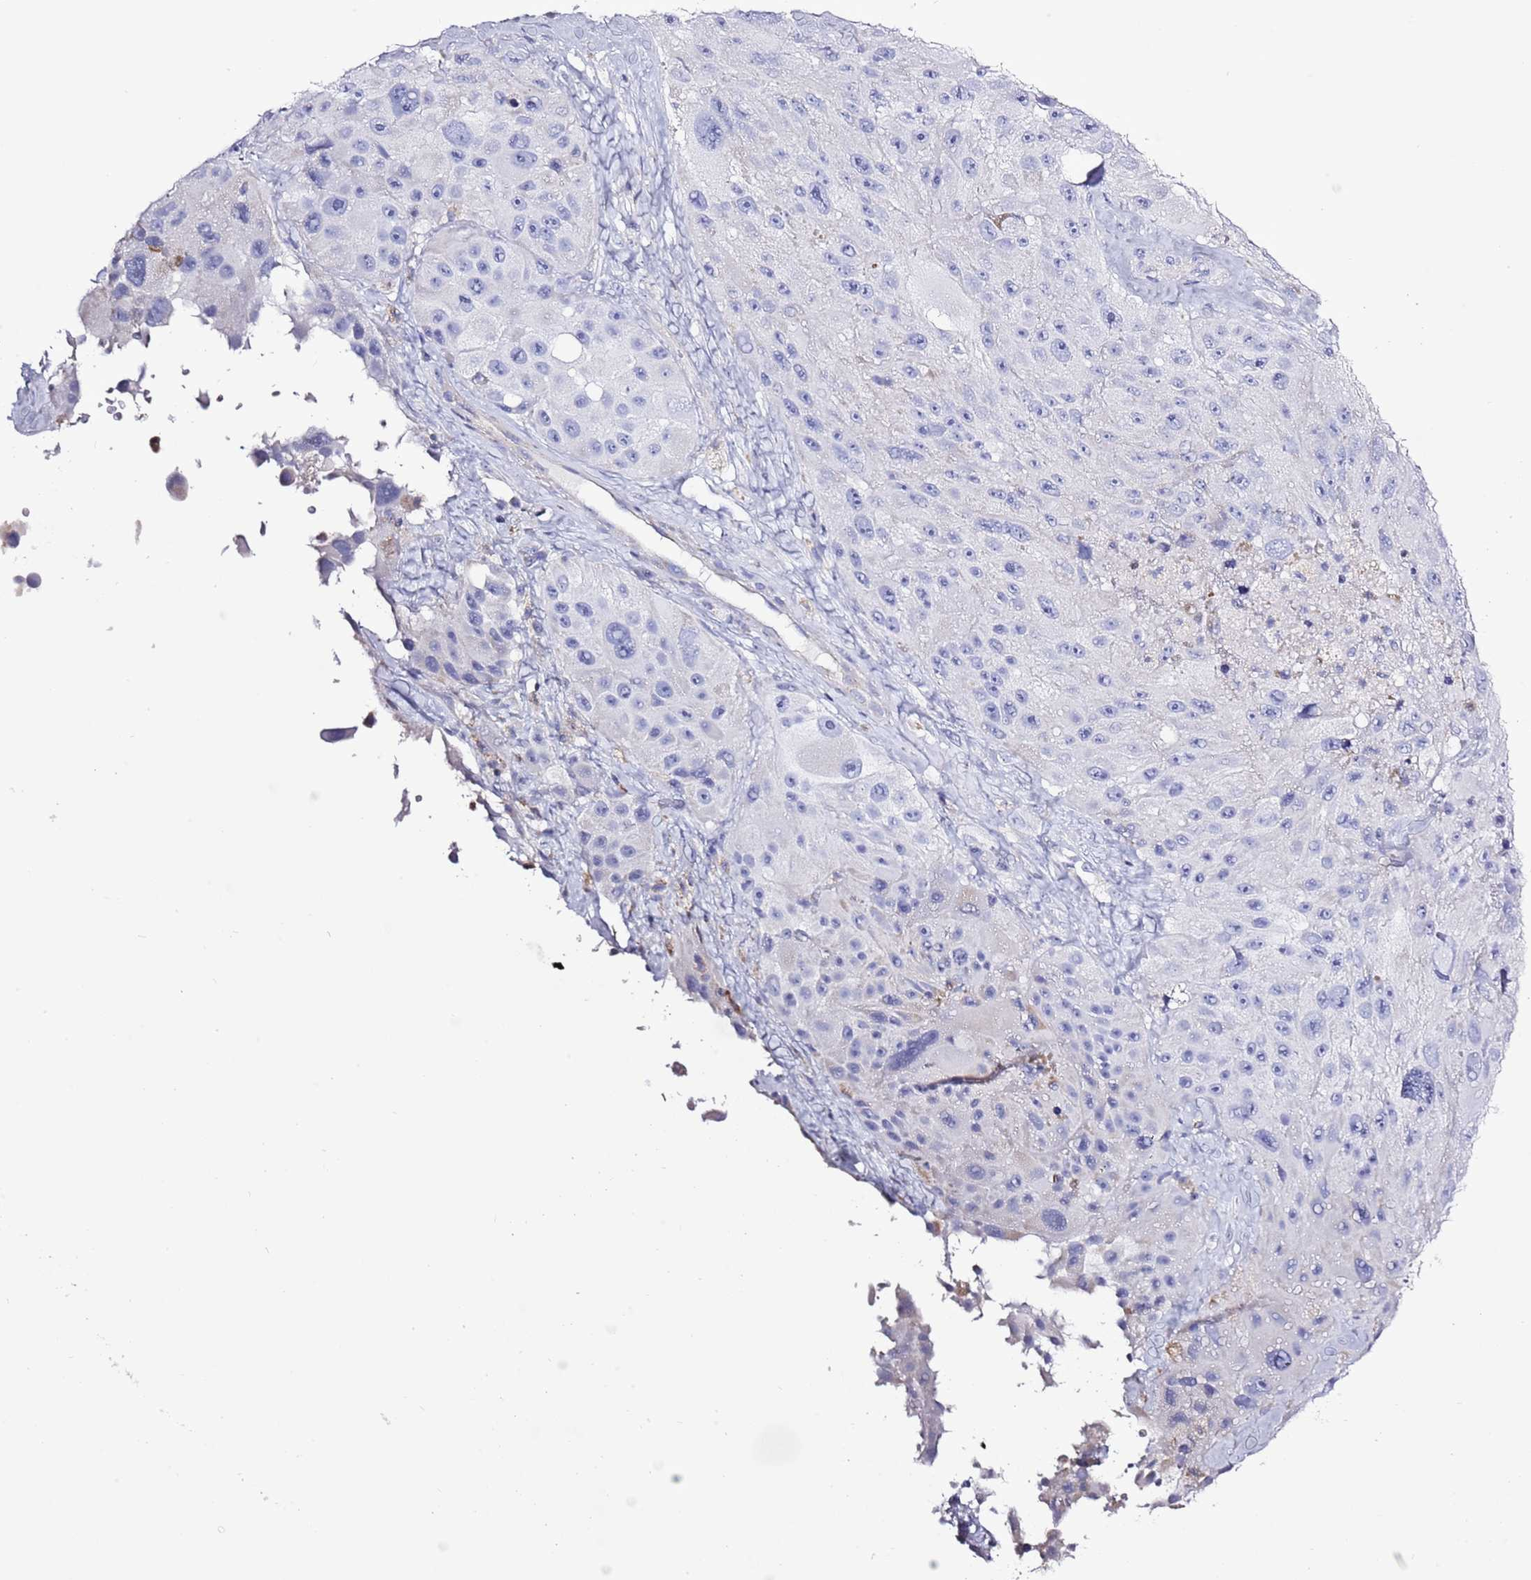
{"staining": {"intensity": "negative", "quantity": "none", "location": "none"}, "tissue": "melanoma", "cell_type": "Tumor cells", "image_type": "cancer", "snomed": [{"axis": "morphology", "description": "Malignant melanoma, Metastatic site"}, {"axis": "topography", "description": "Lymph node"}], "caption": "Tumor cells show no significant expression in melanoma.", "gene": "SLC23A1", "patient": {"sex": "male", "age": 62}}